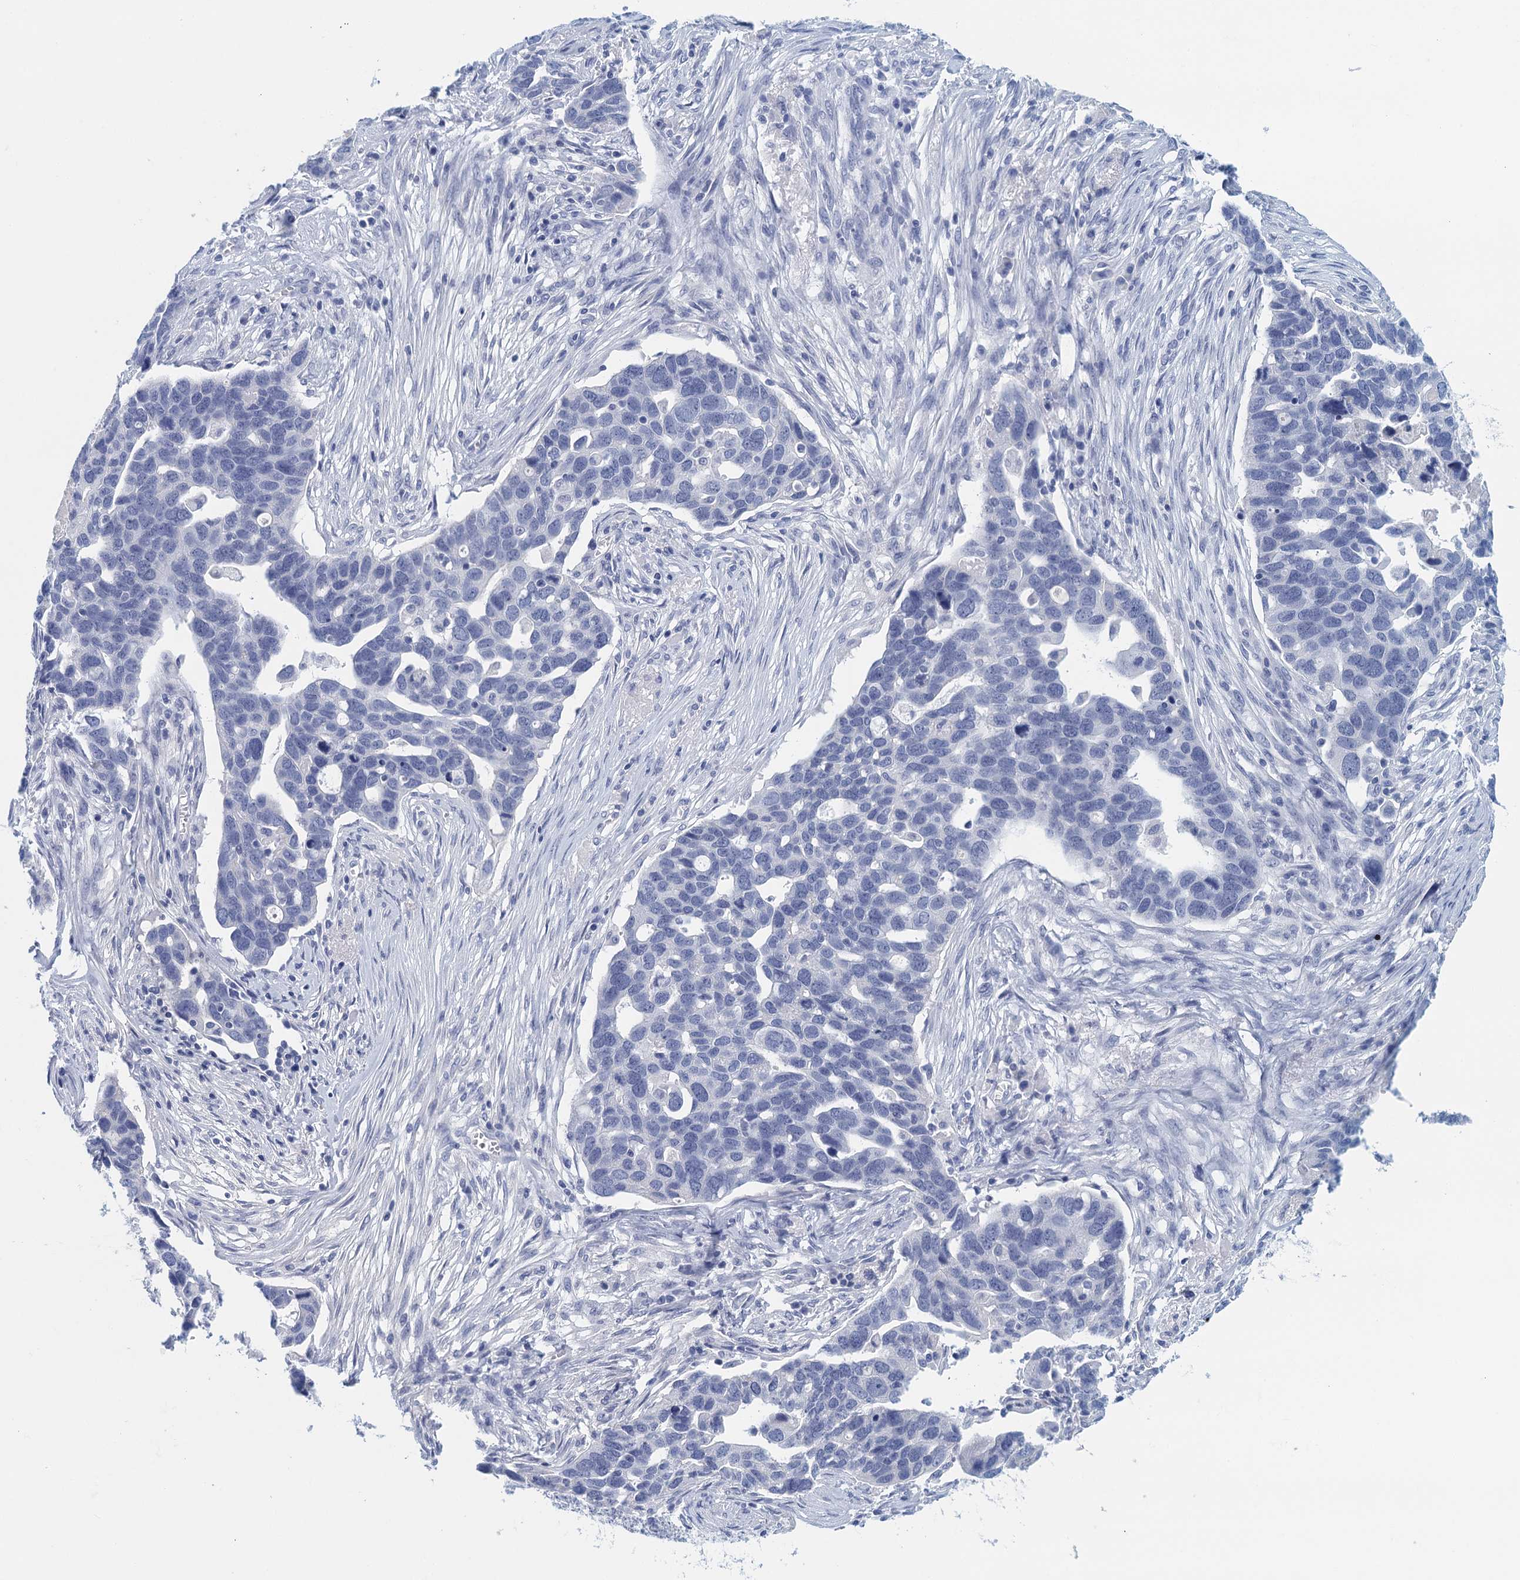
{"staining": {"intensity": "negative", "quantity": "none", "location": "none"}, "tissue": "ovarian cancer", "cell_type": "Tumor cells", "image_type": "cancer", "snomed": [{"axis": "morphology", "description": "Cystadenocarcinoma, serous, NOS"}, {"axis": "topography", "description": "Ovary"}], "caption": "A micrograph of human serous cystadenocarcinoma (ovarian) is negative for staining in tumor cells. (DAB (3,3'-diaminobenzidine) immunohistochemistry (IHC) visualized using brightfield microscopy, high magnification).", "gene": "CYP51A1", "patient": {"sex": "female", "age": 54}}